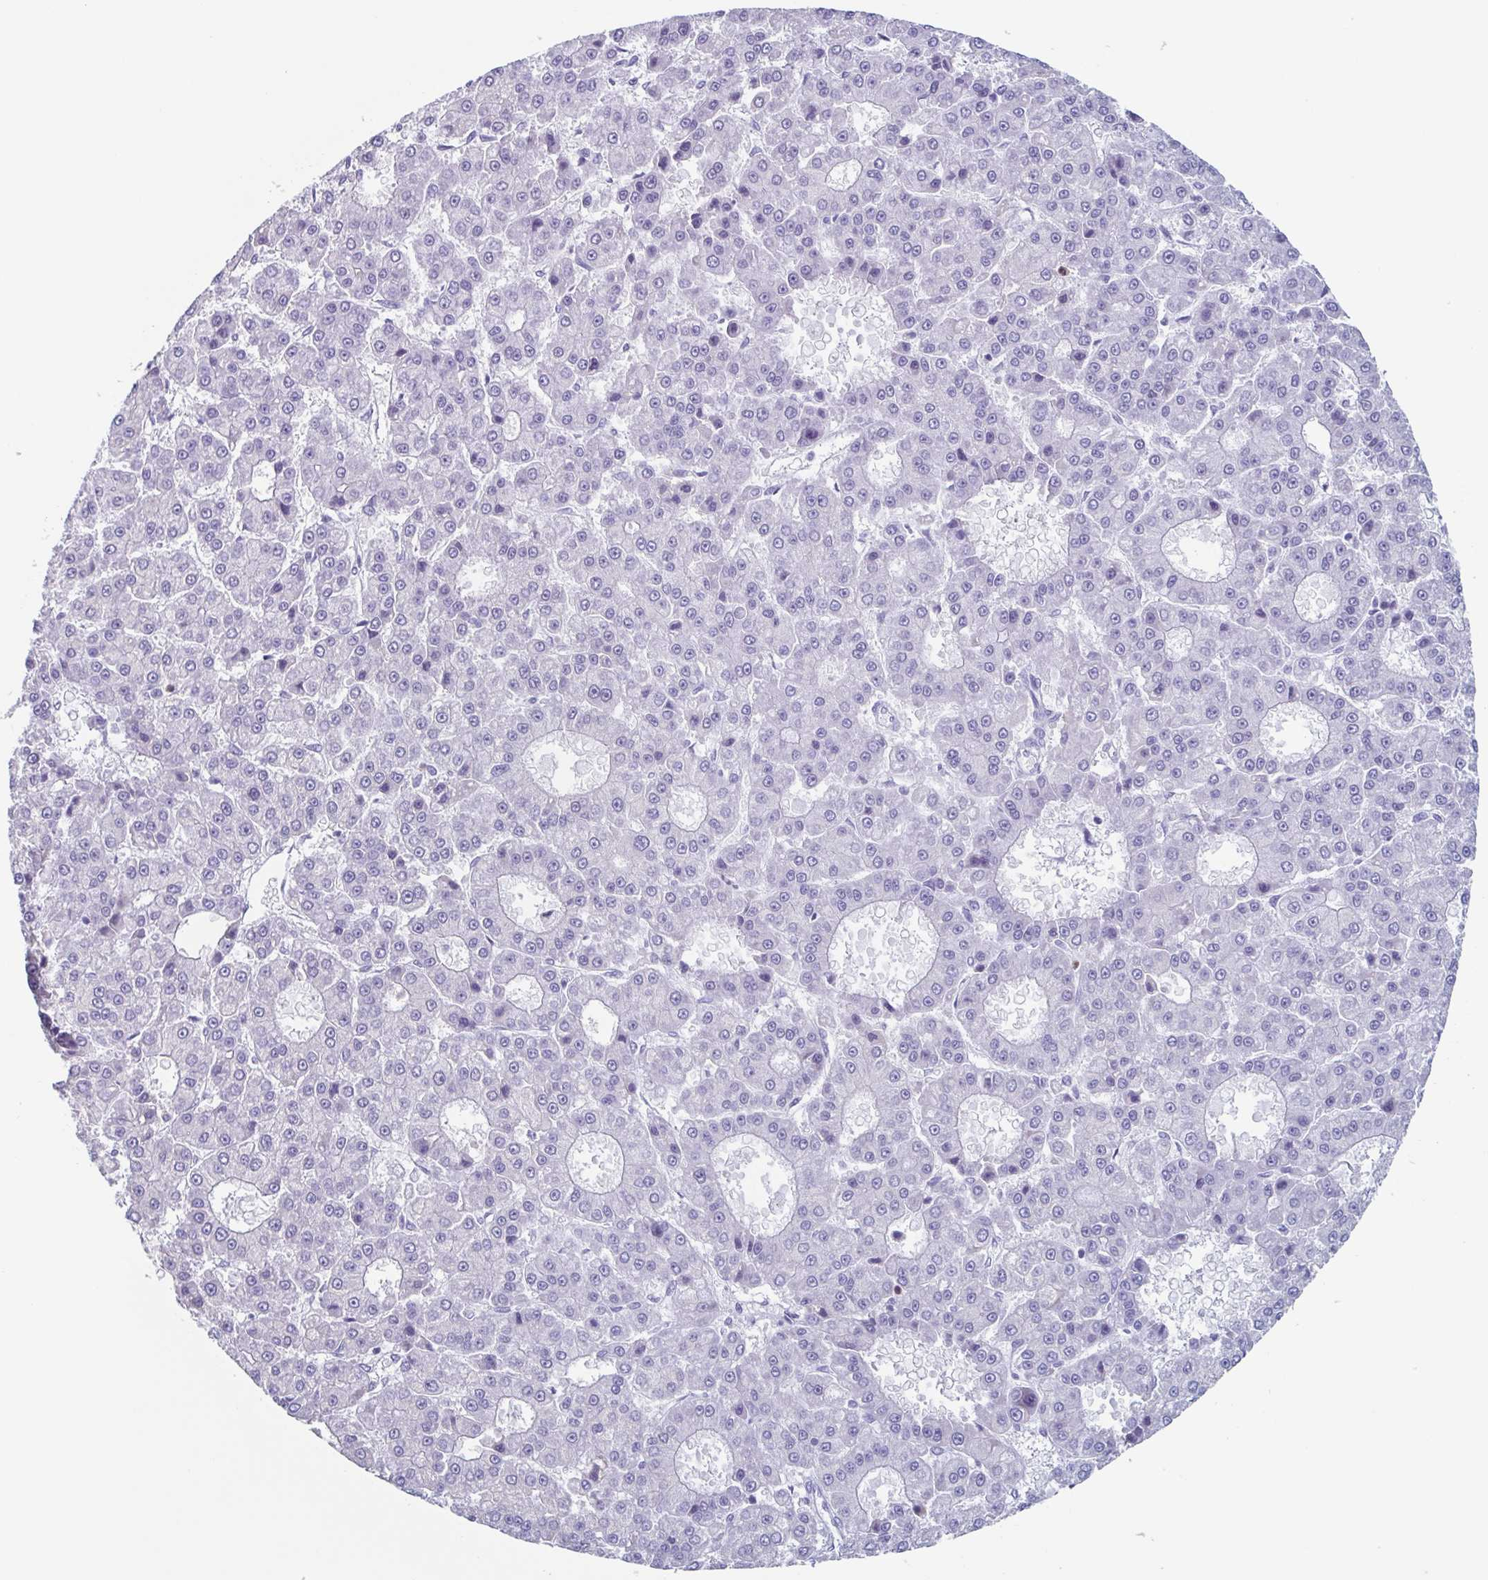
{"staining": {"intensity": "negative", "quantity": "none", "location": "none"}, "tissue": "liver cancer", "cell_type": "Tumor cells", "image_type": "cancer", "snomed": [{"axis": "morphology", "description": "Carcinoma, Hepatocellular, NOS"}, {"axis": "topography", "description": "Liver"}], "caption": "High magnification brightfield microscopy of liver cancer (hepatocellular carcinoma) stained with DAB (brown) and counterstained with hematoxylin (blue): tumor cells show no significant positivity.", "gene": "BPI", "patient": {"sex": "male", "age": 70}}